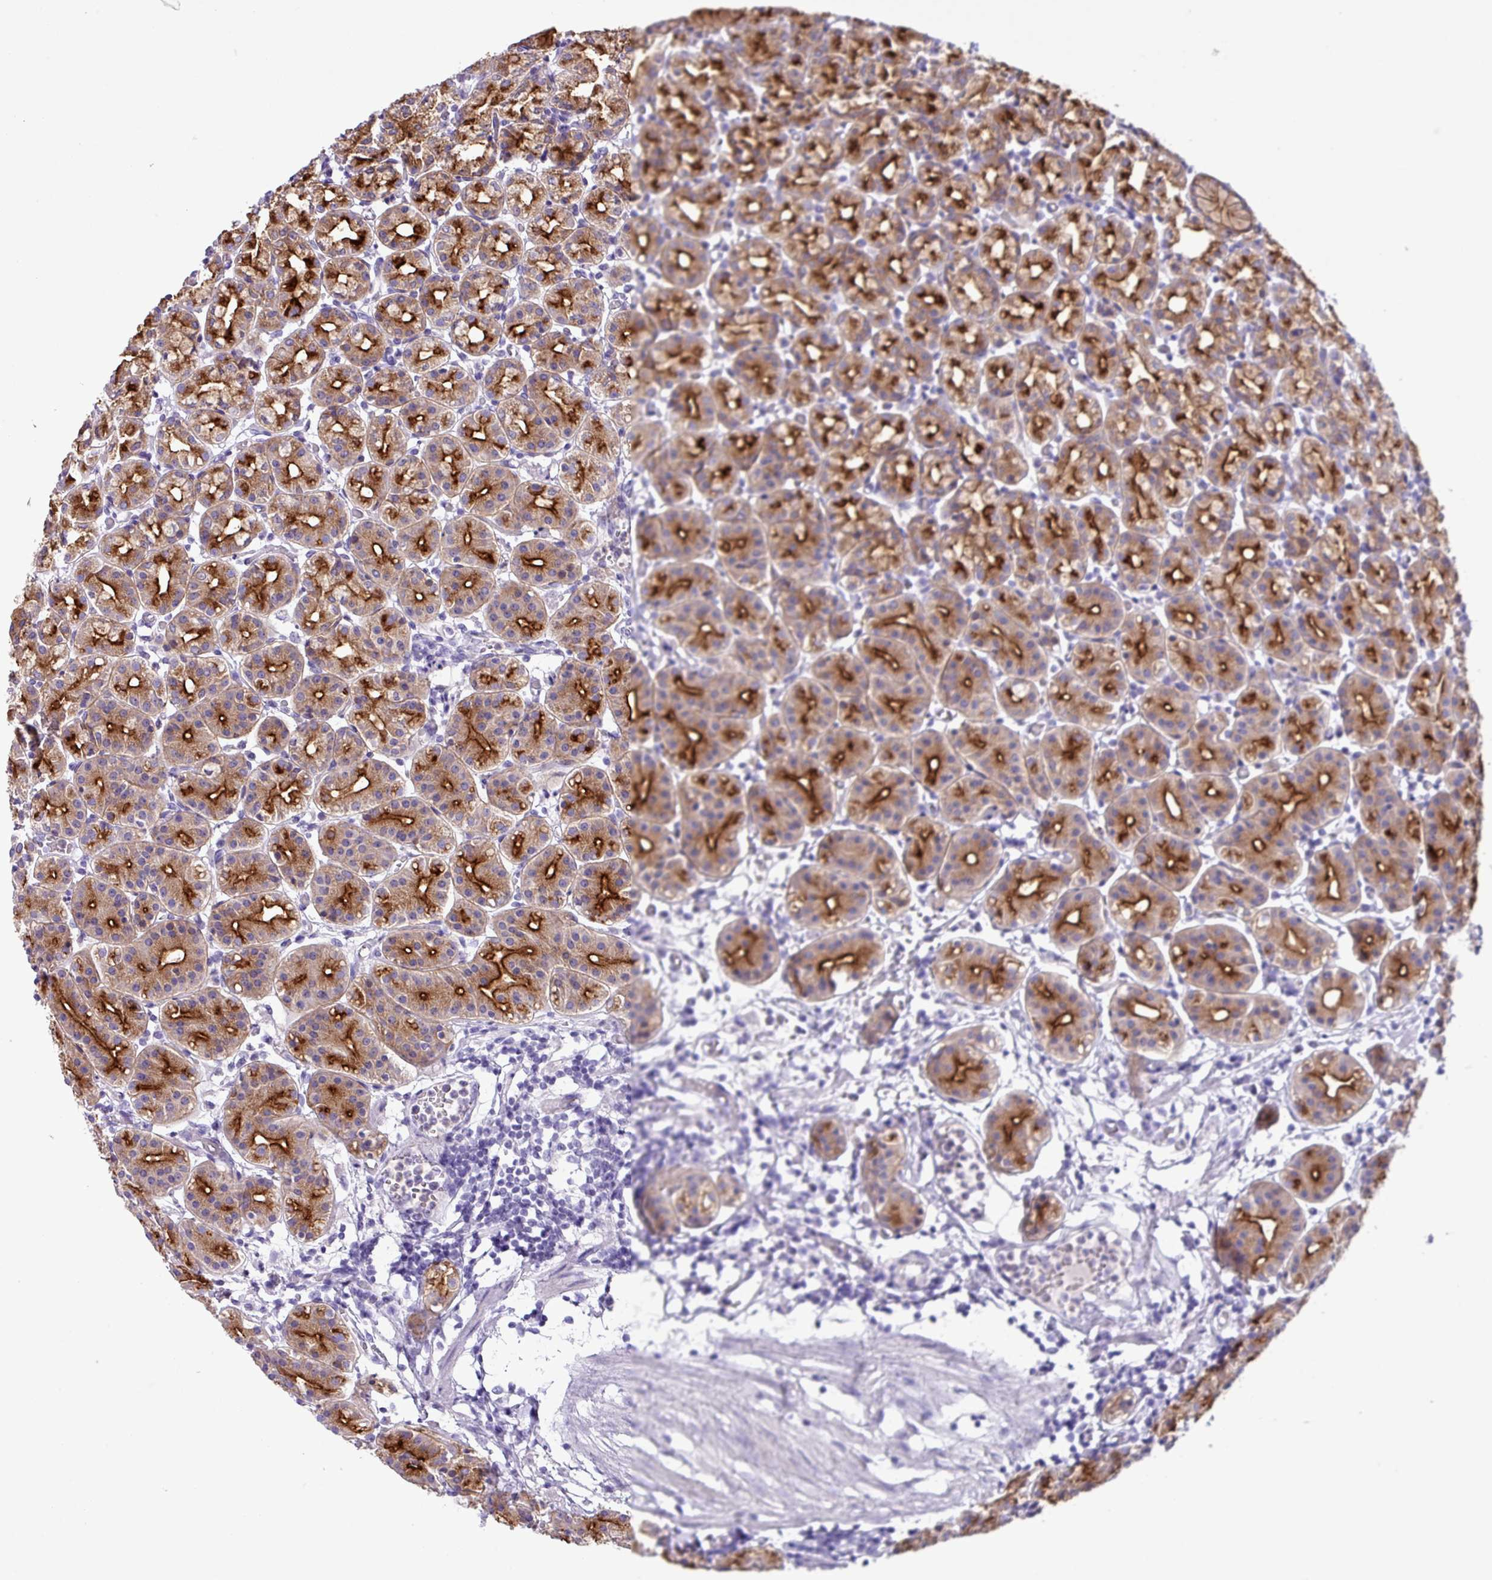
{"staining": {"intensity": "strong", "quantity": "25%-75%", "location": "cytoplasmic/membranous"}, "tissue": "stomach", "cell_type": "Glandular cells", "image_type": "normal", "snomed": [{"axis": "morphology", "description": "Normal tissue, NOS"}, {"axis": "topography", "description": "Stomach"}], "caption": "A brown stain labels strong cytoplasmic/membranous positivity of a protein in glandular cells of benign stomach.", "gene": "CYSTM1", "patient": {"sex": "female", "age": 57}}